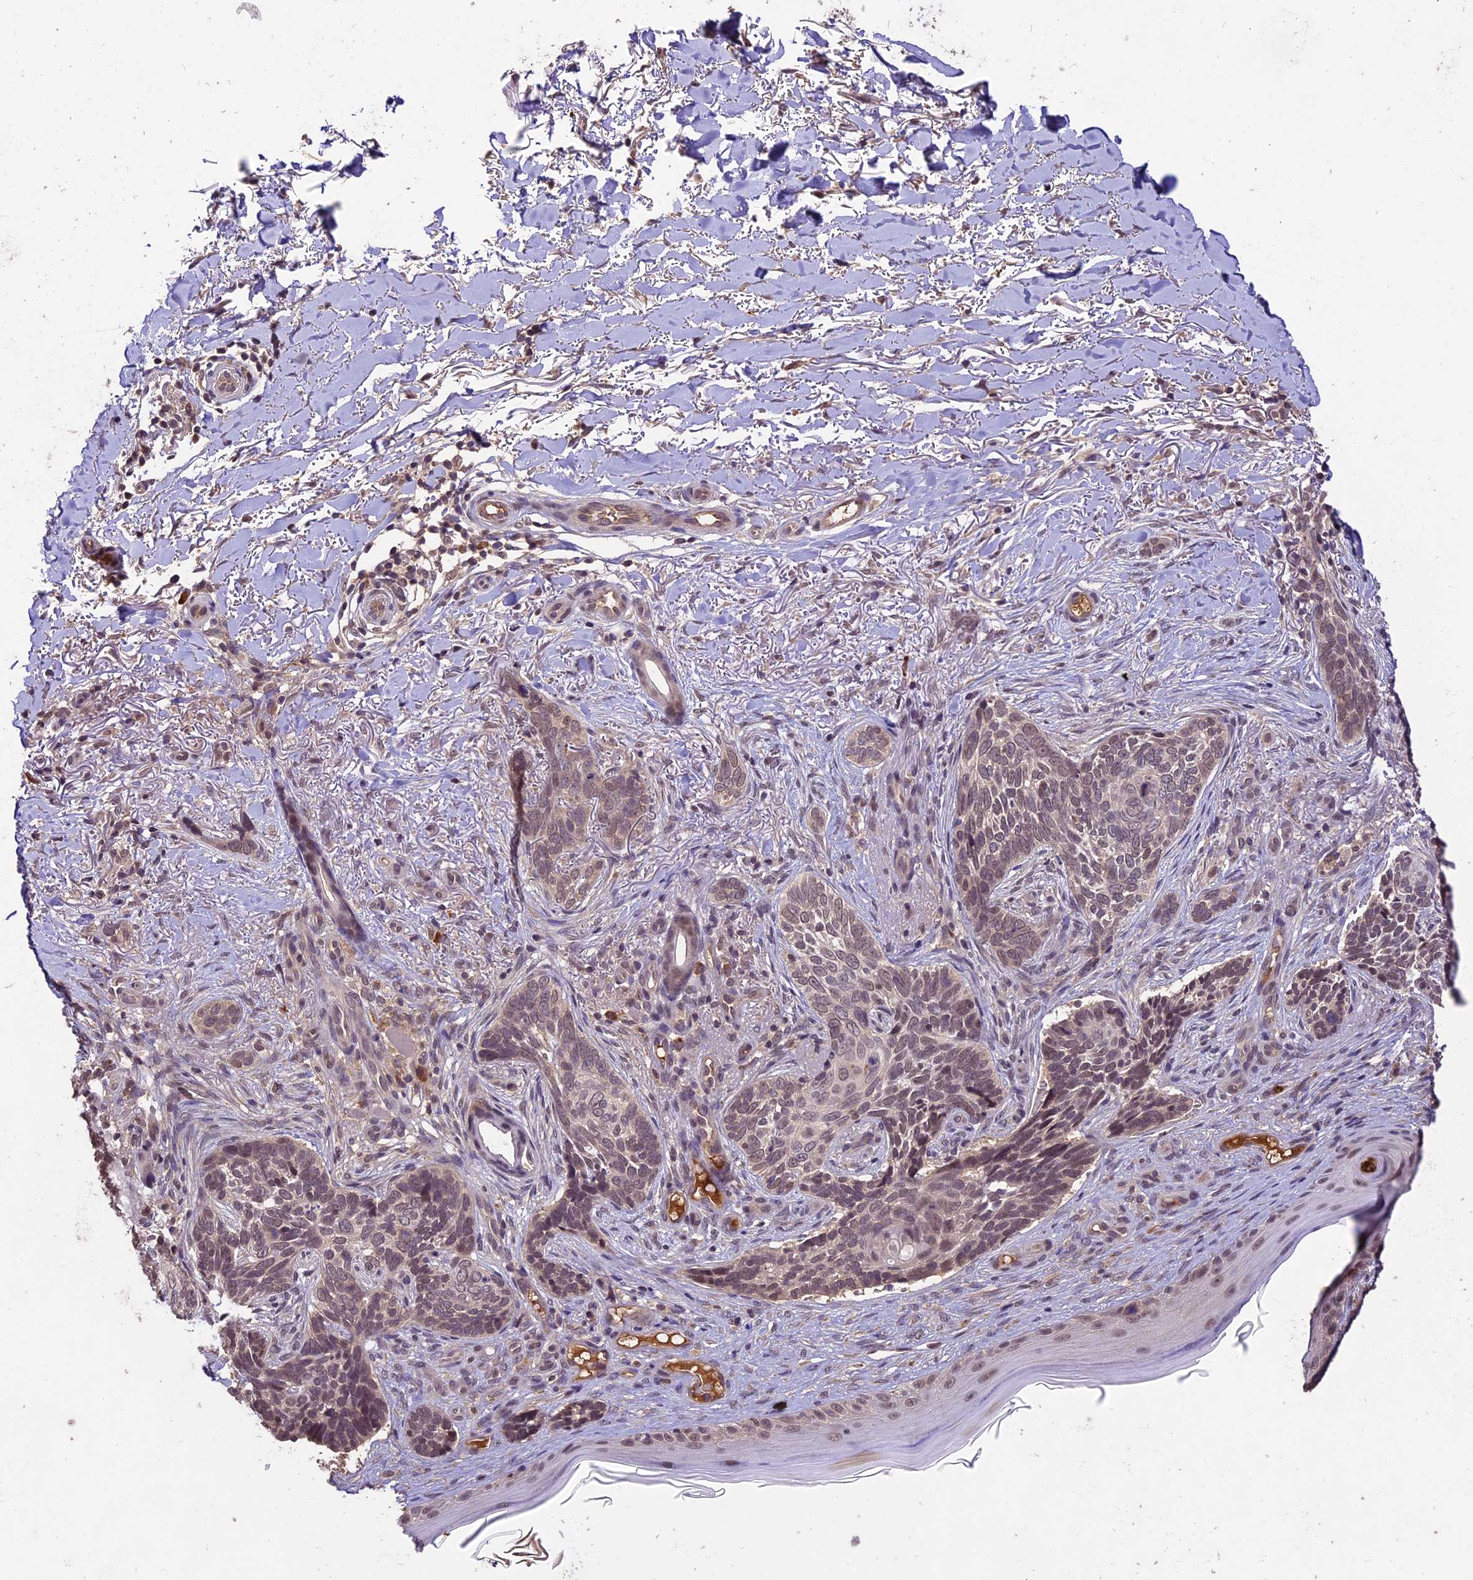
{"staining": {"intensity": "weak", "quantity": ">75%", "location": "nuclear"}, "tissue": "skin cancer", "cell_type": "Tumor cells", "image_type": "cancer", "snomed": [{"axis": "morphology", "description": "Normal tissue, NOS"}, {"axis": "morphology", "description": "Basal cell carcinoma"}, {"axis": "topography", "description": "Skin"}], "caption": "IHC staining of skin cancer (basal cell carcinoma), which reveals low levels of weak nuclear positivity in about >75% of tumor cells indicating weak nuclear protein positivity. The staining was performed using DAB (3,3'-diaminobenzidine) (brown) for protein detection and nuclei were counterstained in hematoxylin (blue).", "gene": "ATP10A", "patient": {"sex": "female", "age": 67}}